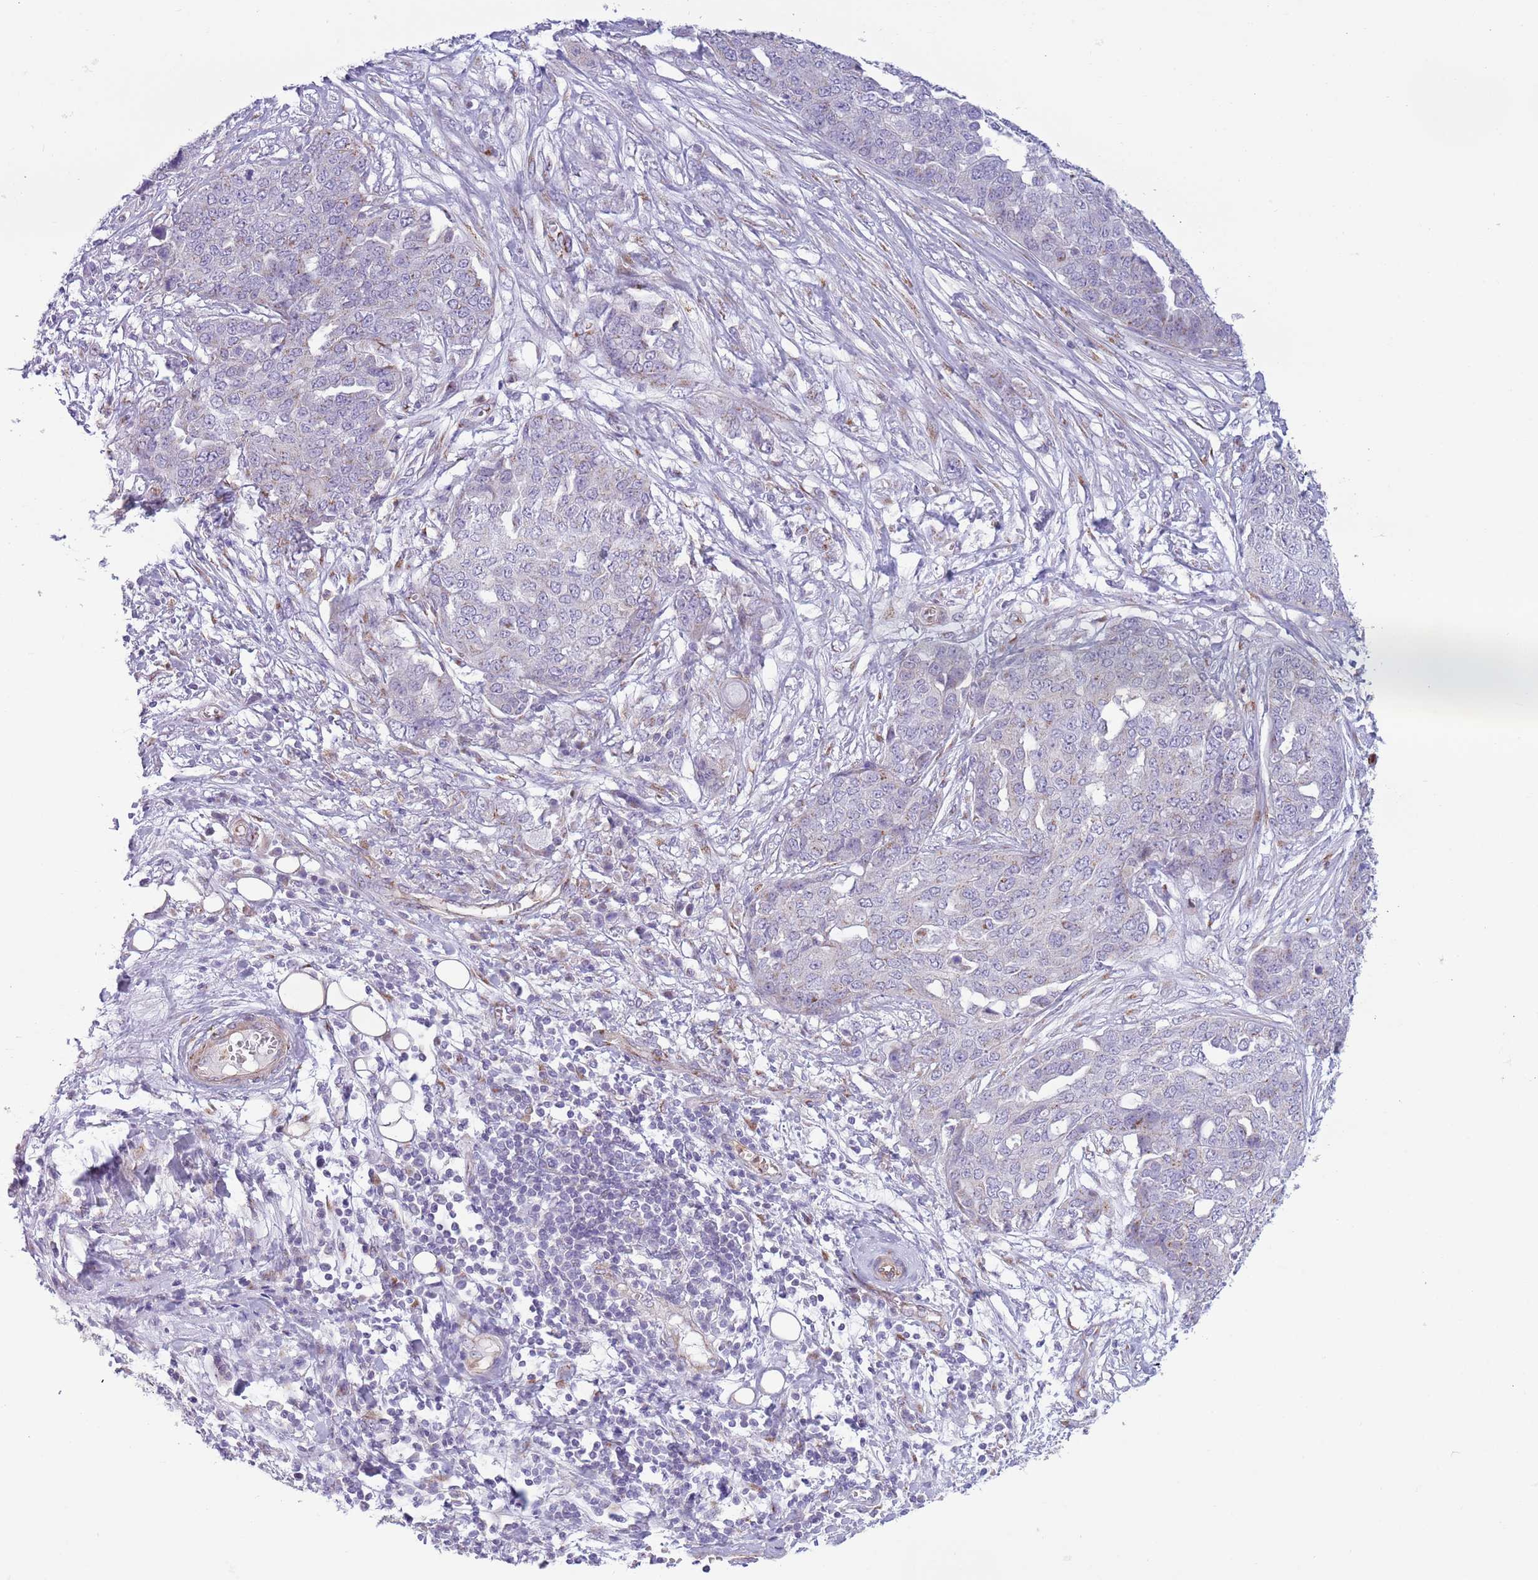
{"staining": {"intensity": "negative", "quantity": "none", "location": "none"}, "tissue": "ovarian cancer", "cell_type": "Tumor cells", "image_type": "cancer", "snomed": [{"axis": "morphology", "description": "Cystadenocarcinoma, serous, NOS"}, {"axis": "topography", "description": "Soft tissue"}, {"axis": "topography", "description": "Ovary"}], "caption": "Tumor cells show no significant staining in serous cystadenocarcinoma (ovarian). The staining was performed using DAB (3,3'-diaminobenzidine) to visualize the protein expression in brown, while the nuclei were stained in blue with hematoxylin (Magnification: 20x).", "gene": "C20orf96", "patient": {"sex": "female", "age": 57}}